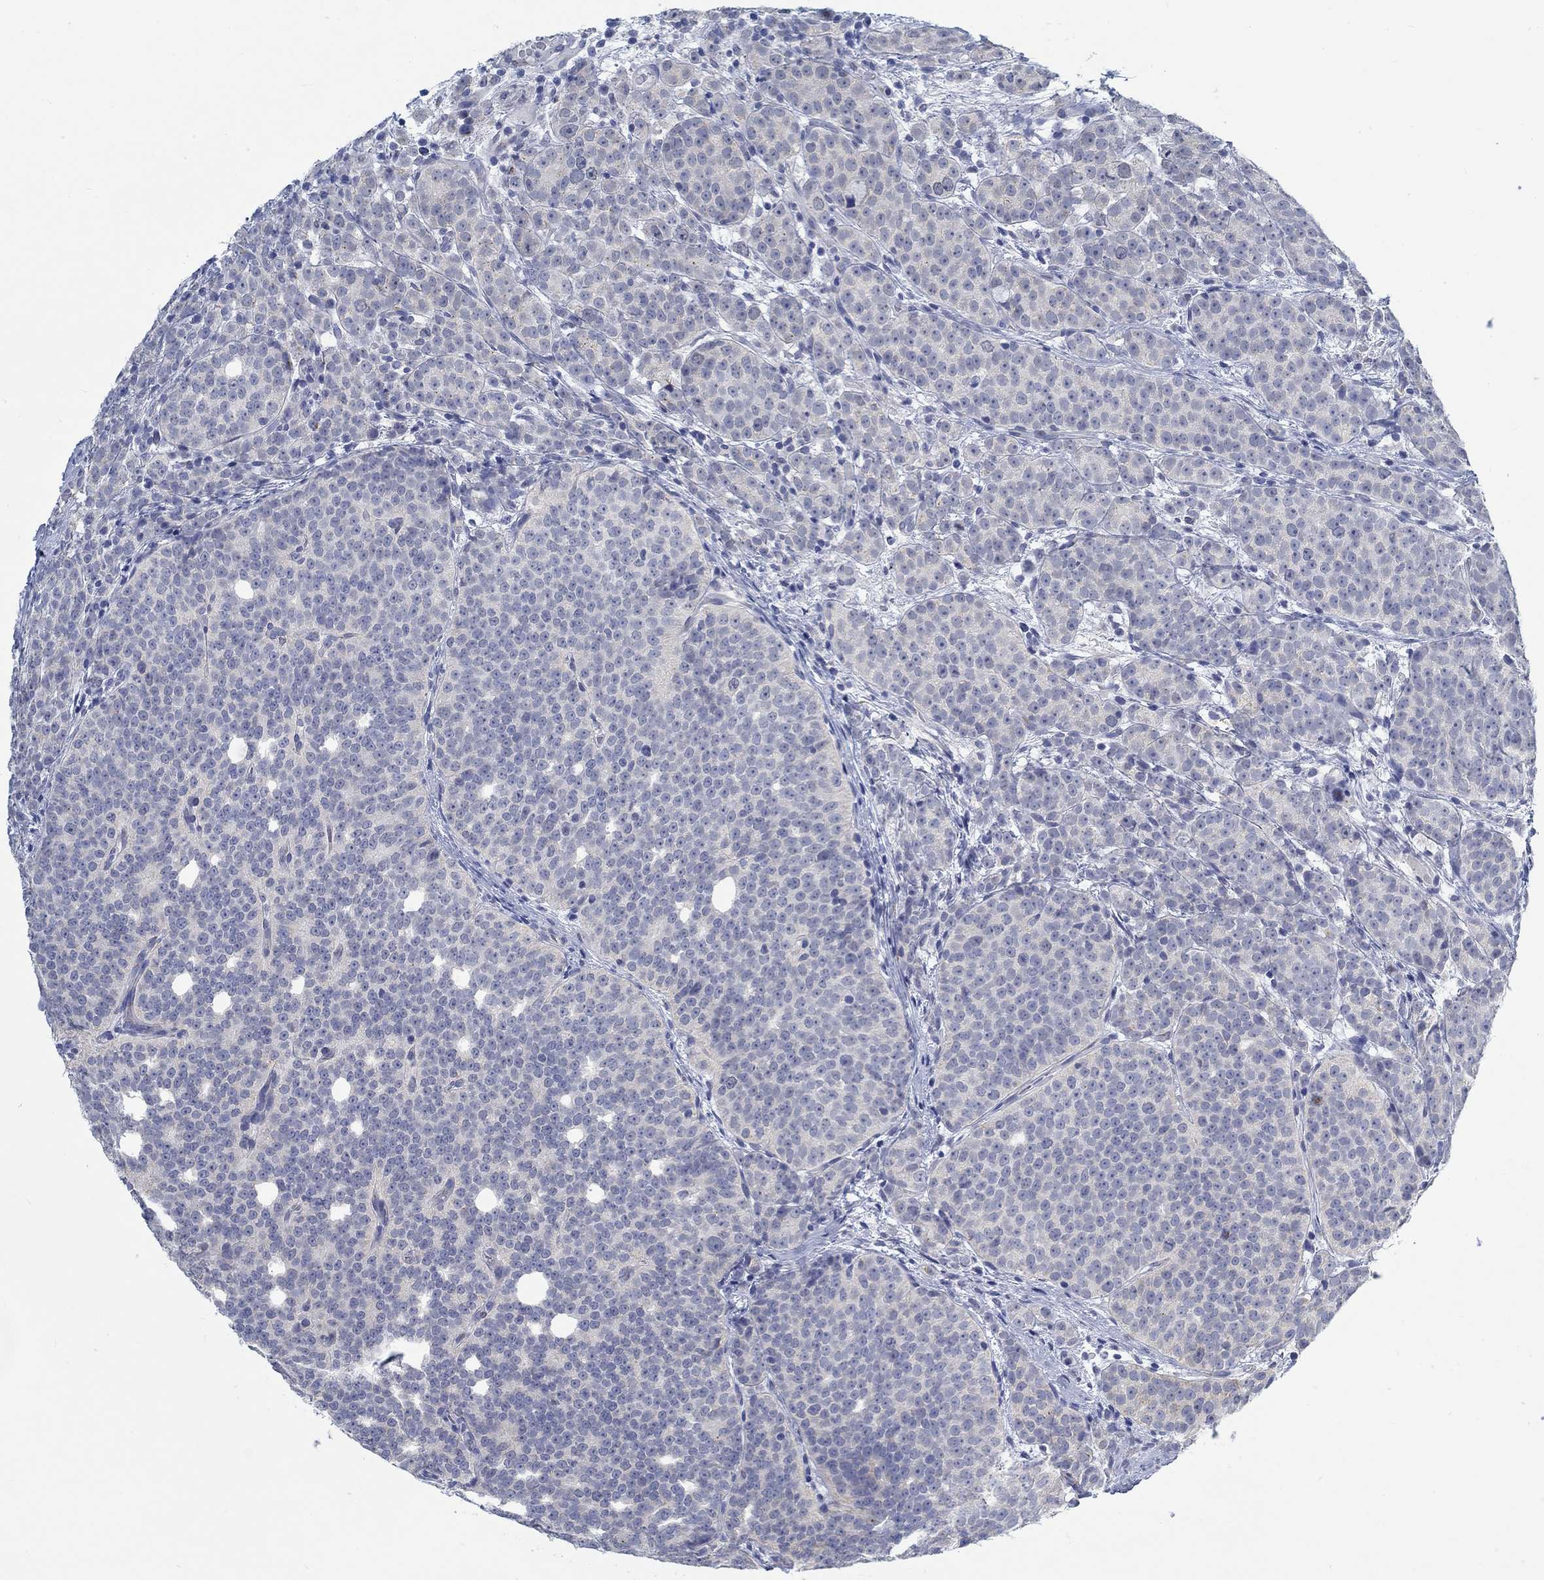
{"staining": {"intensity": "moderate", "quantity": "<25%", "location": "cytoplasmic/membranous"}, "tissue": "prostate cancer", "cell_type": "Tumor cells", "image_type": "cancer", "snomed": [{"axis": "morphology", "description": "Adenocarcinoma, High grade"}, {"axis": "topography", "description": "Prostate"}], "caption": "Protein expression analysis of high-grade adenocarcinoma (prostate) demonstrates moderate cytoplasmic/membranous positivity in approximately <25% of tumor cells.", "gene": "TEKT4", "patient": {"sex": "male", "age": 53}}